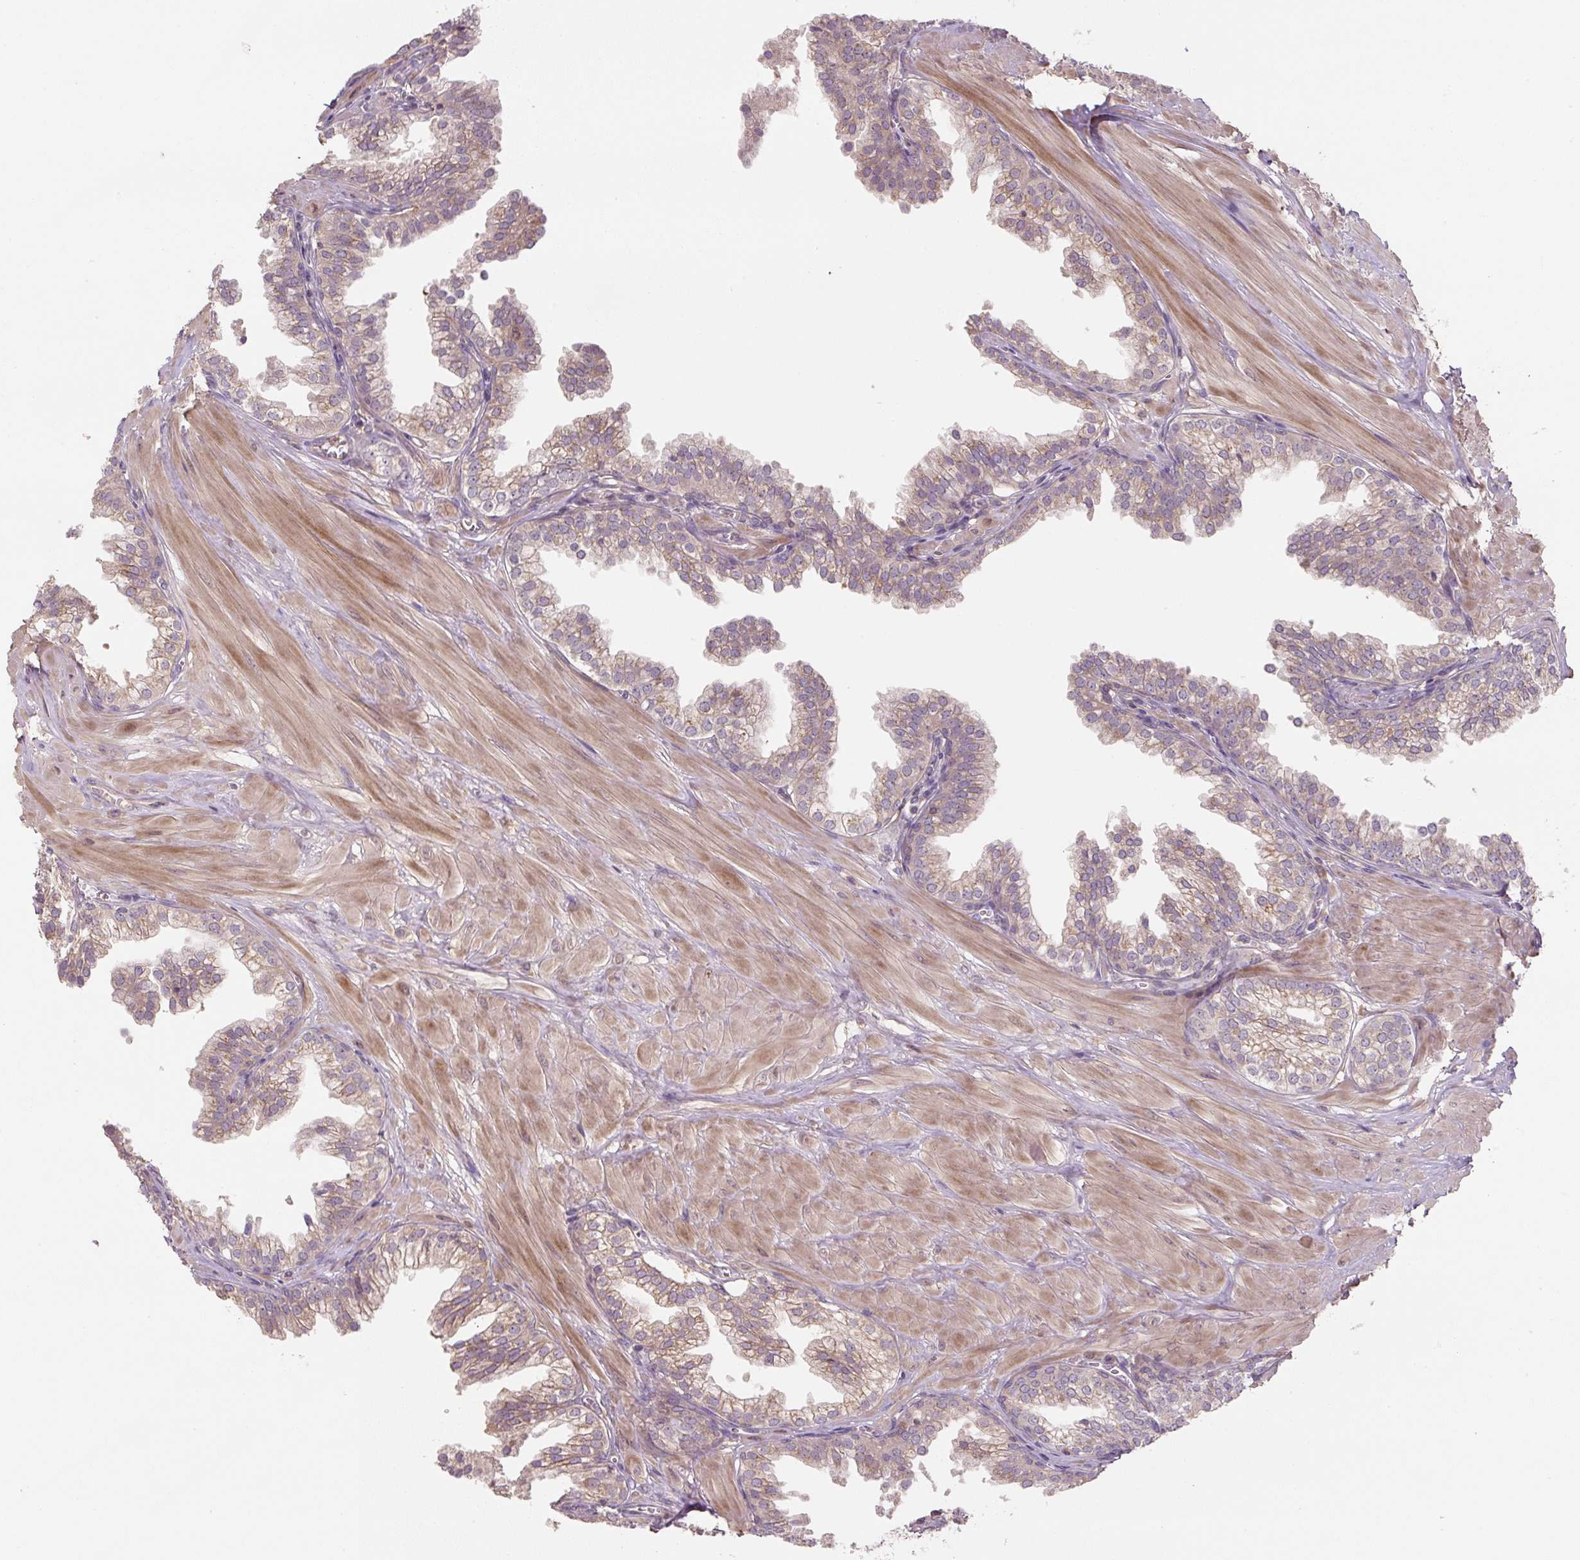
{"staining": {"intensity": "weak", "quantity": "25%-75%", "location": "cytoplasmic/membranous"}, "tissue": "prostate", "cell_type": "Glandular cells", "image_type": "normal", "snomed": [{"axis": "morphology", "description": "Normal tissue, NOS"}, {"axis": "topography", "description": "Prostate"}, {"axis": "topography", "description": "Peripheral nerve tissue"}], "caption": "This photomicrograph displays benign prostate stained with immunohistochemistry to label a protein in brown. The cytoplasmic/membranous of glandular cells show weak positivity for the protein. Nuclei are counter-stained blue.", "gene": "C2orf73", "patient": {"sex": "male", "age": 55}}